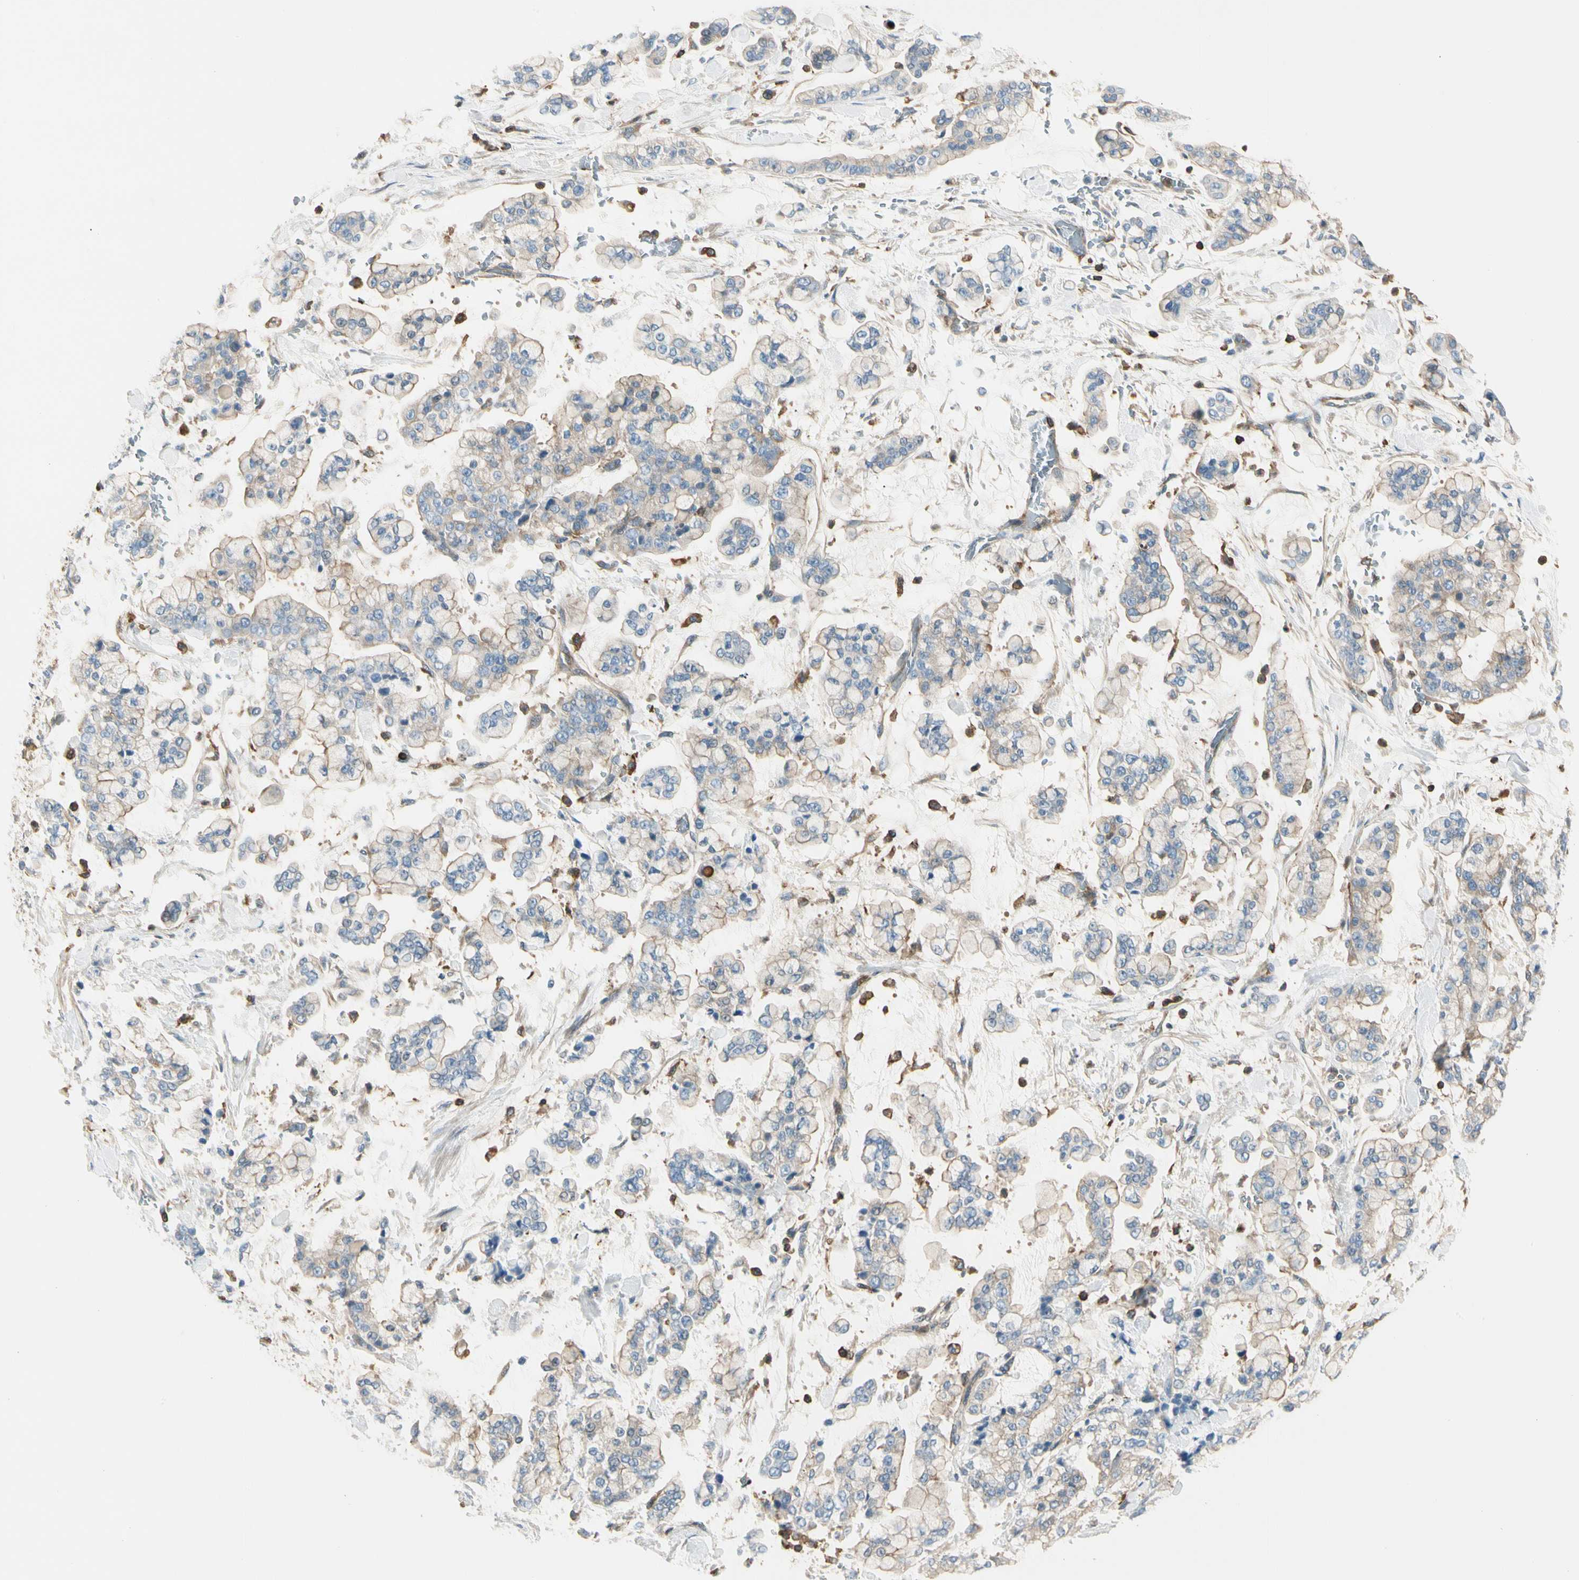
{"staining": {"intensity": "weak", "quantity": "<25%", "location": "cytoplasmic/membranous"}, "tissue": "stomach cancer", "cell_type": "Tumor cells", "image_type": "cancer", "snomed": [{"axis": "morphology", "description": "Normal tissue, NOS"}, {"axis": "morphology", "description": "Adenocarcinoma, NOS"}, {"axis": "topography", "description": "Stomach, upper"}, {"axis": "topography", "description": "Stomach"}], "caption": "Tumor cells are negative for brown protein staining in stomach cancer (adenocarcinoma).", "gene": "CAPZA2", "patient": {"sex": "male", "age": 76}}